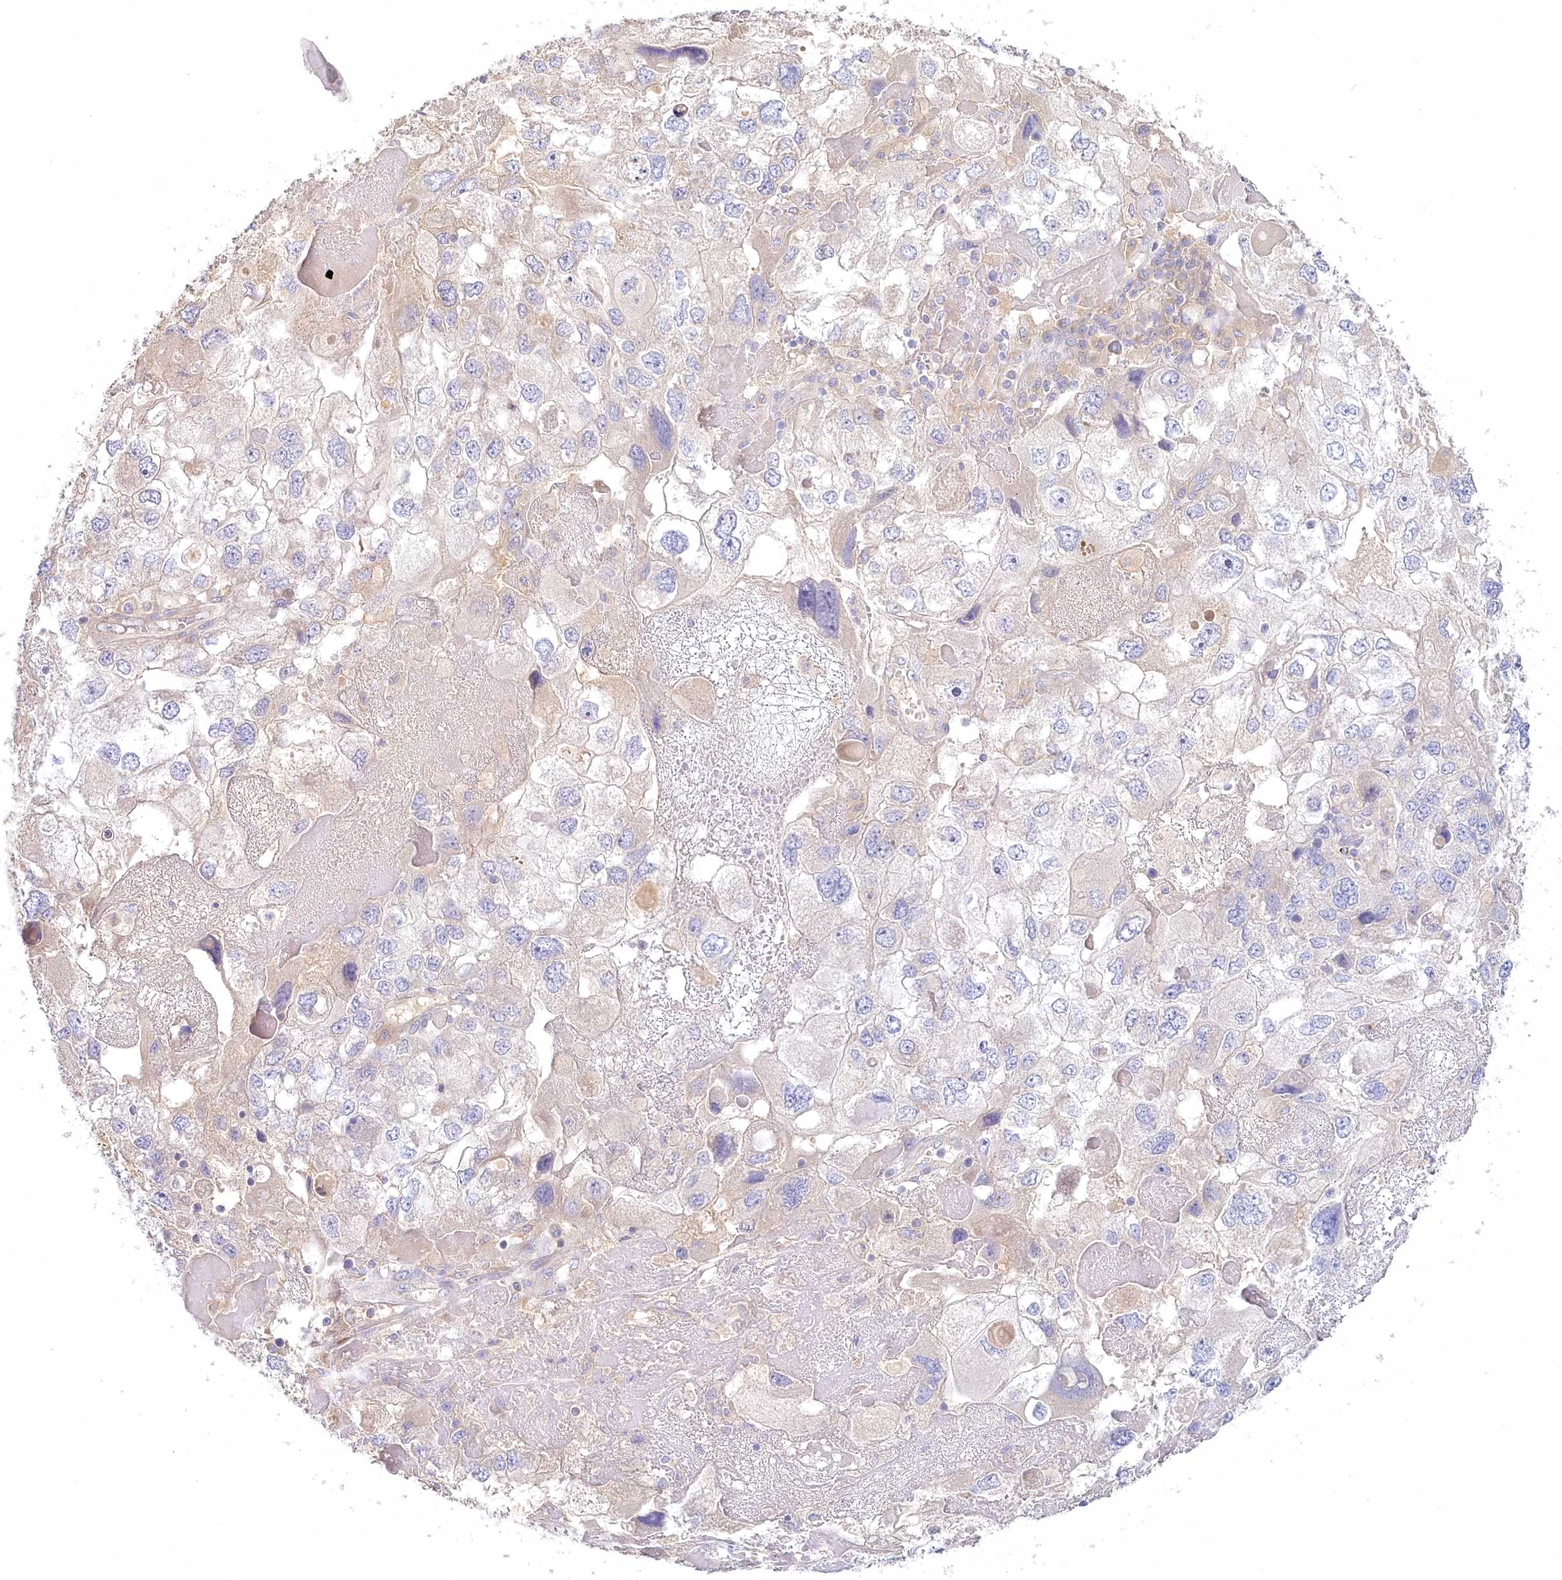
{"staining": {"intensity": "negative", "quantity": "none", "location": "none"}, "tissue": "endometrial cancer", "cell_type": "Tumor cells", "image_type": "cancer", "snomed": [{"axis": "morphology", "description": "Adenocarcinoma, NOS"}, {"axis": "topography", "description": "Endometrium"}], "caption": "Micrograph shows no protein staining in tumor cells of adenocarcinoma (endometrial) tissue.", "gene": "VSIG1", "patient": {"sex": "female", "age": 49}}